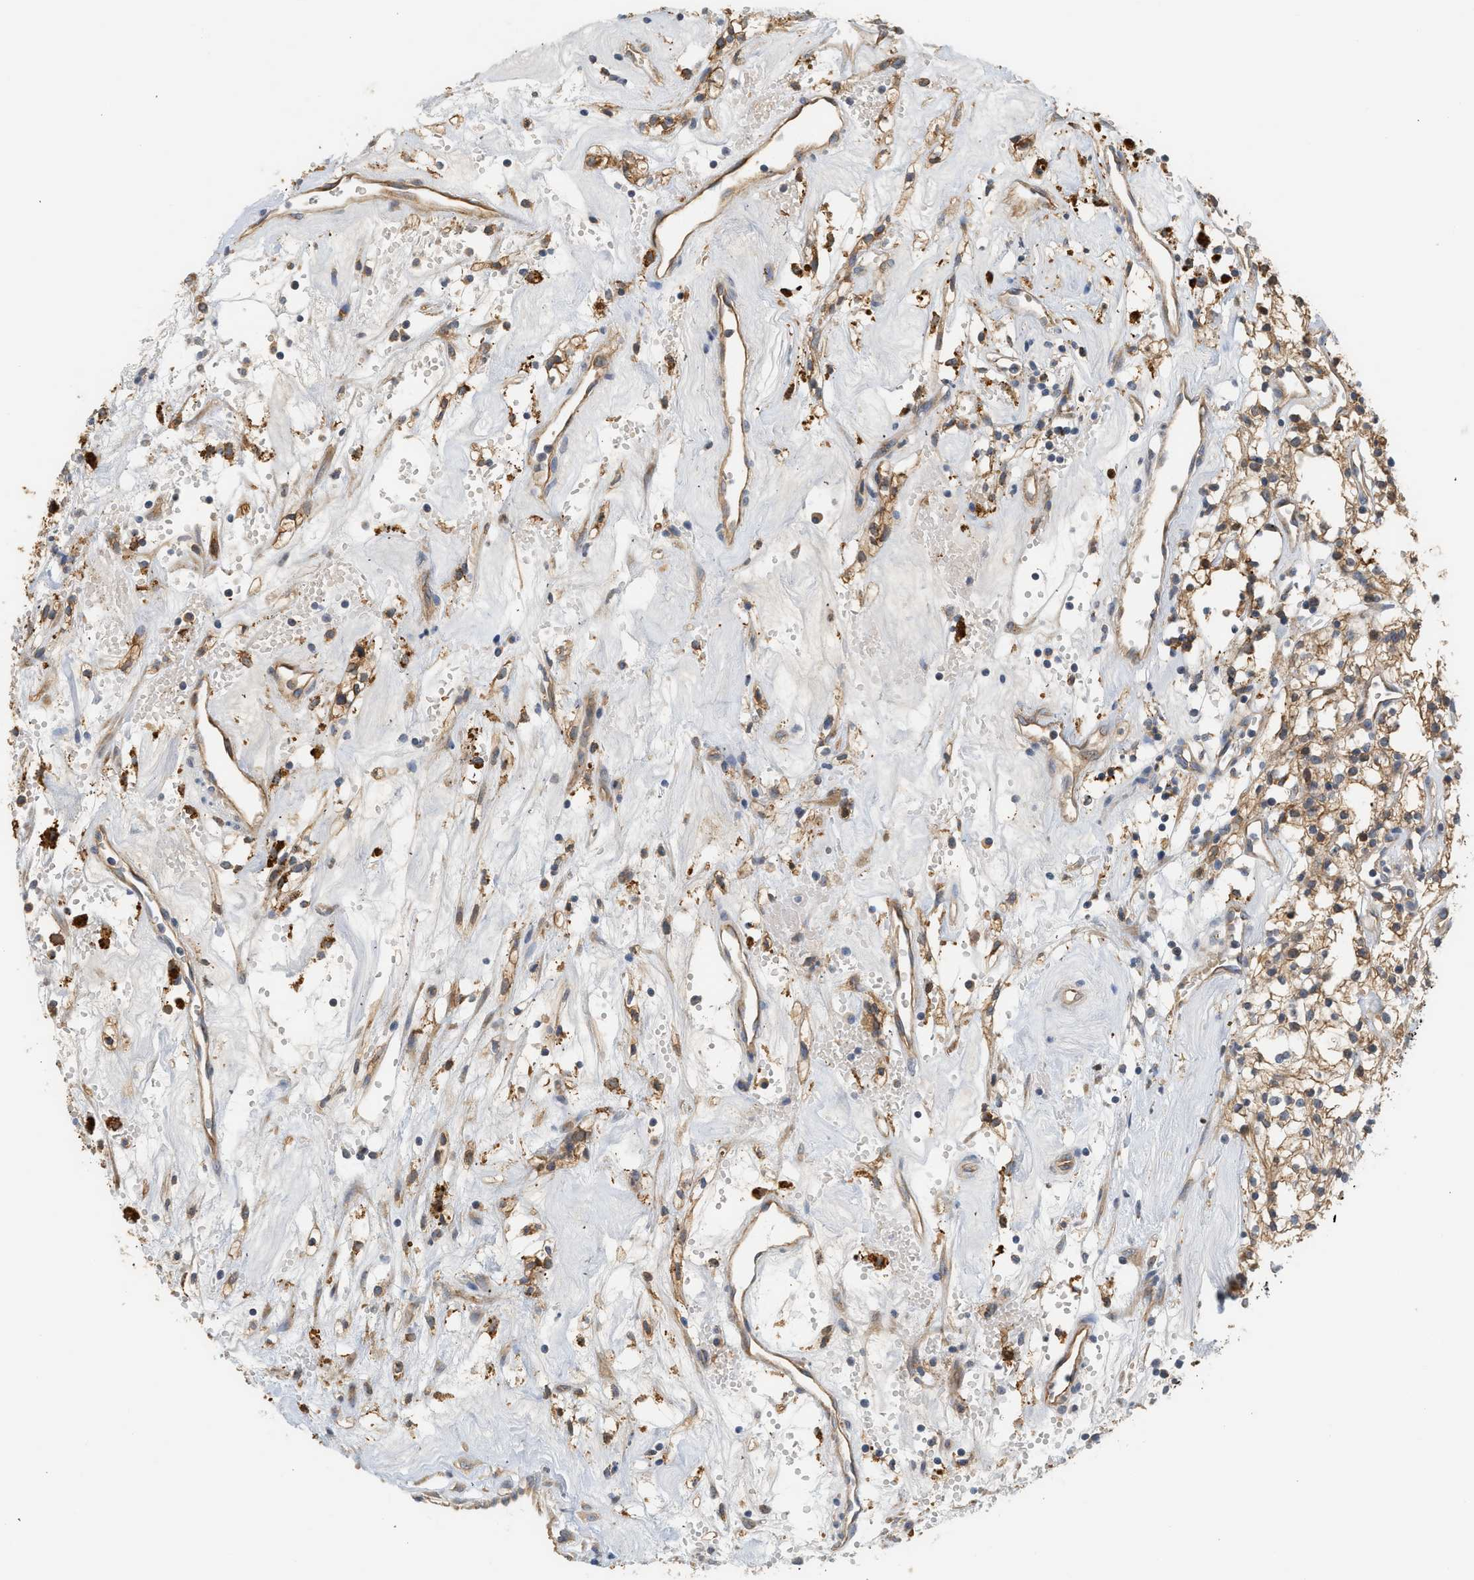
{"staining": {"intensity": "moderate", "quantity": ">75%", "location": "cytoplasmic/membranous"}, "tissue": "renal cancer", "cell_type": "Tumor cells", "image_type": "cancer", "snomed": [{"axis": "morphology", "description": "Adenocarcinoma, NOS"}, {"axis": "topography", "description": "Kidney"}], "caption": "Human renal cancer (adenocarcinoma) stained with a protein marker demonstrates moderate staining in tumor cells.", "gene": "CTXN1", "patient": {"sex": "male", "age": 59}}